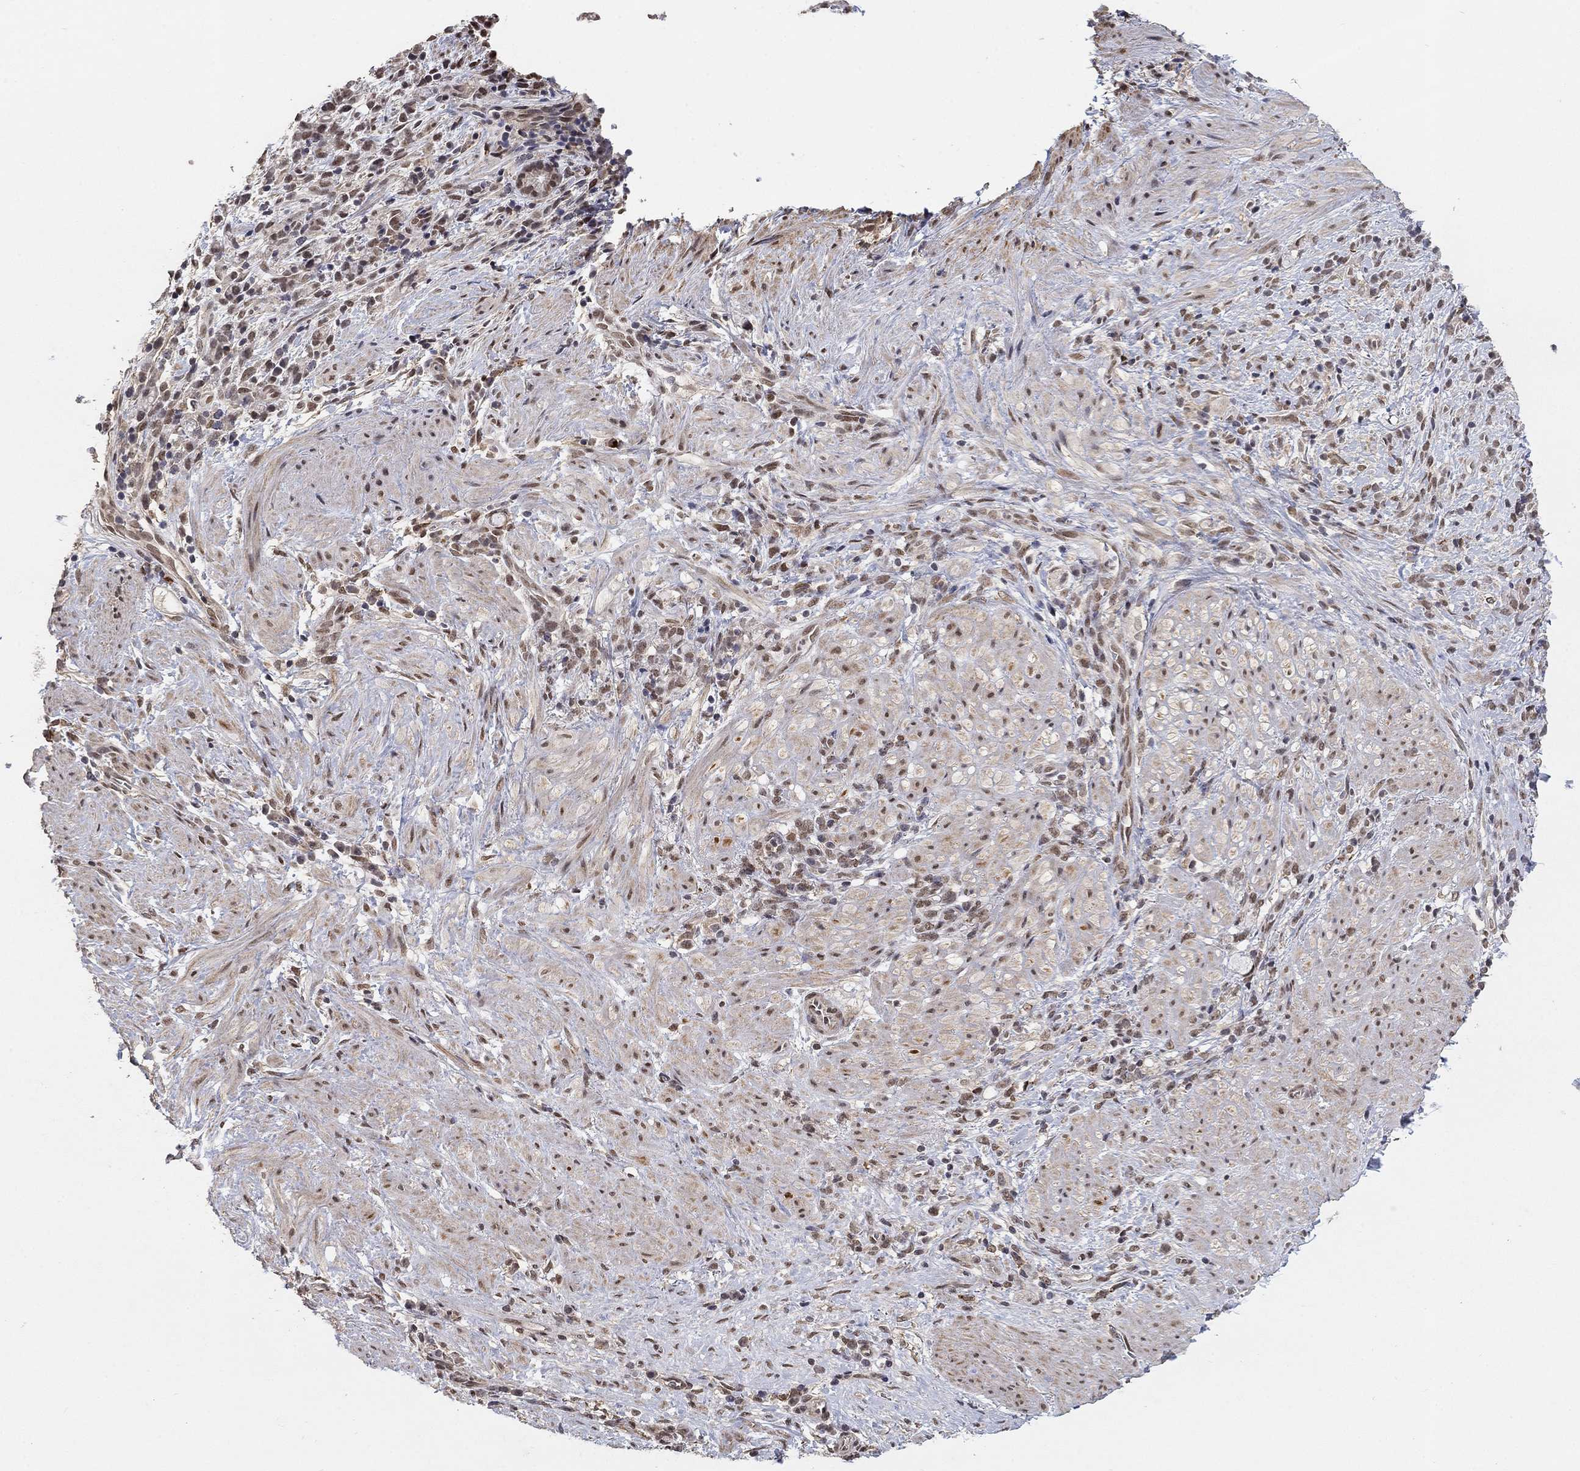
{"staining": {"intensity": "moderate", "quantity": "<25%", "location": "nuclear"}, "tissue": "stomach cancer", "cell_type": "Tumor cells", "image_type": "cancer", "snomed": [{"axis": "morphology", "description": "Adenocarcinoma, NOS"}, {"axis": "topography", "description": "Stomach"}], "caption": "Tumor cells show moderate nuclear positivity in about <25% of cells in stomach cancer.", "gene": "GRIA3", "patient": {"sex": "female", "age": 57}}